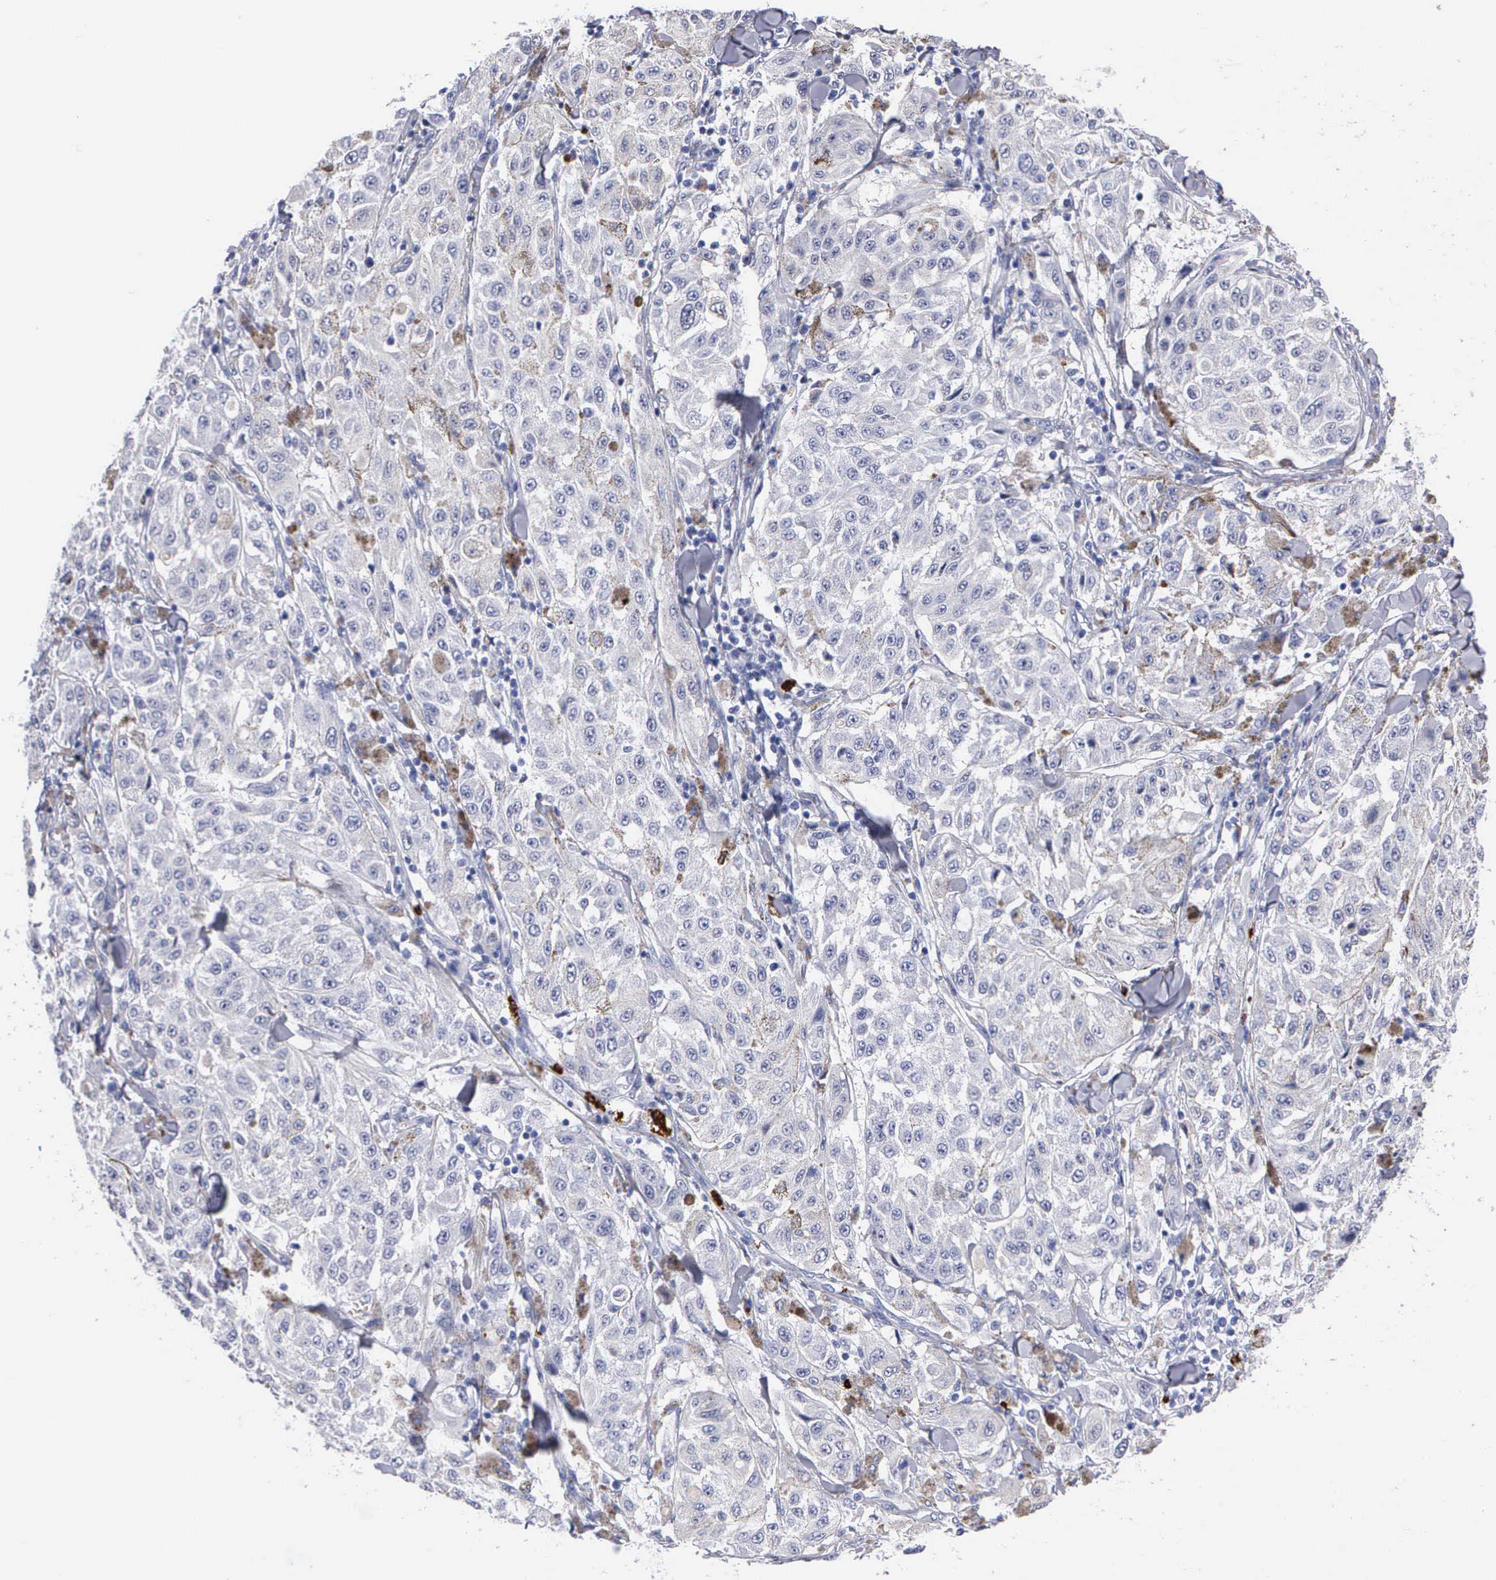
{"staining": {"intensity": "weak", "quantity": "<25%", "location": "cytoplasmic/membranous"}, "tissue": "melanoma", "cell_type": "Tumor cells", "image_type": "cancer", "snomed": [{"axis": "morphology", "description": "Malignant melanoma, NOS"}, {"axis": "topography", "description": "Skin"}], "caption": "Melanoma stained for a protein using immunohistochemistry shows no positivity tumor cells.", "gene": "CTSG", "patient": {"sex": "female", "age": 64}}